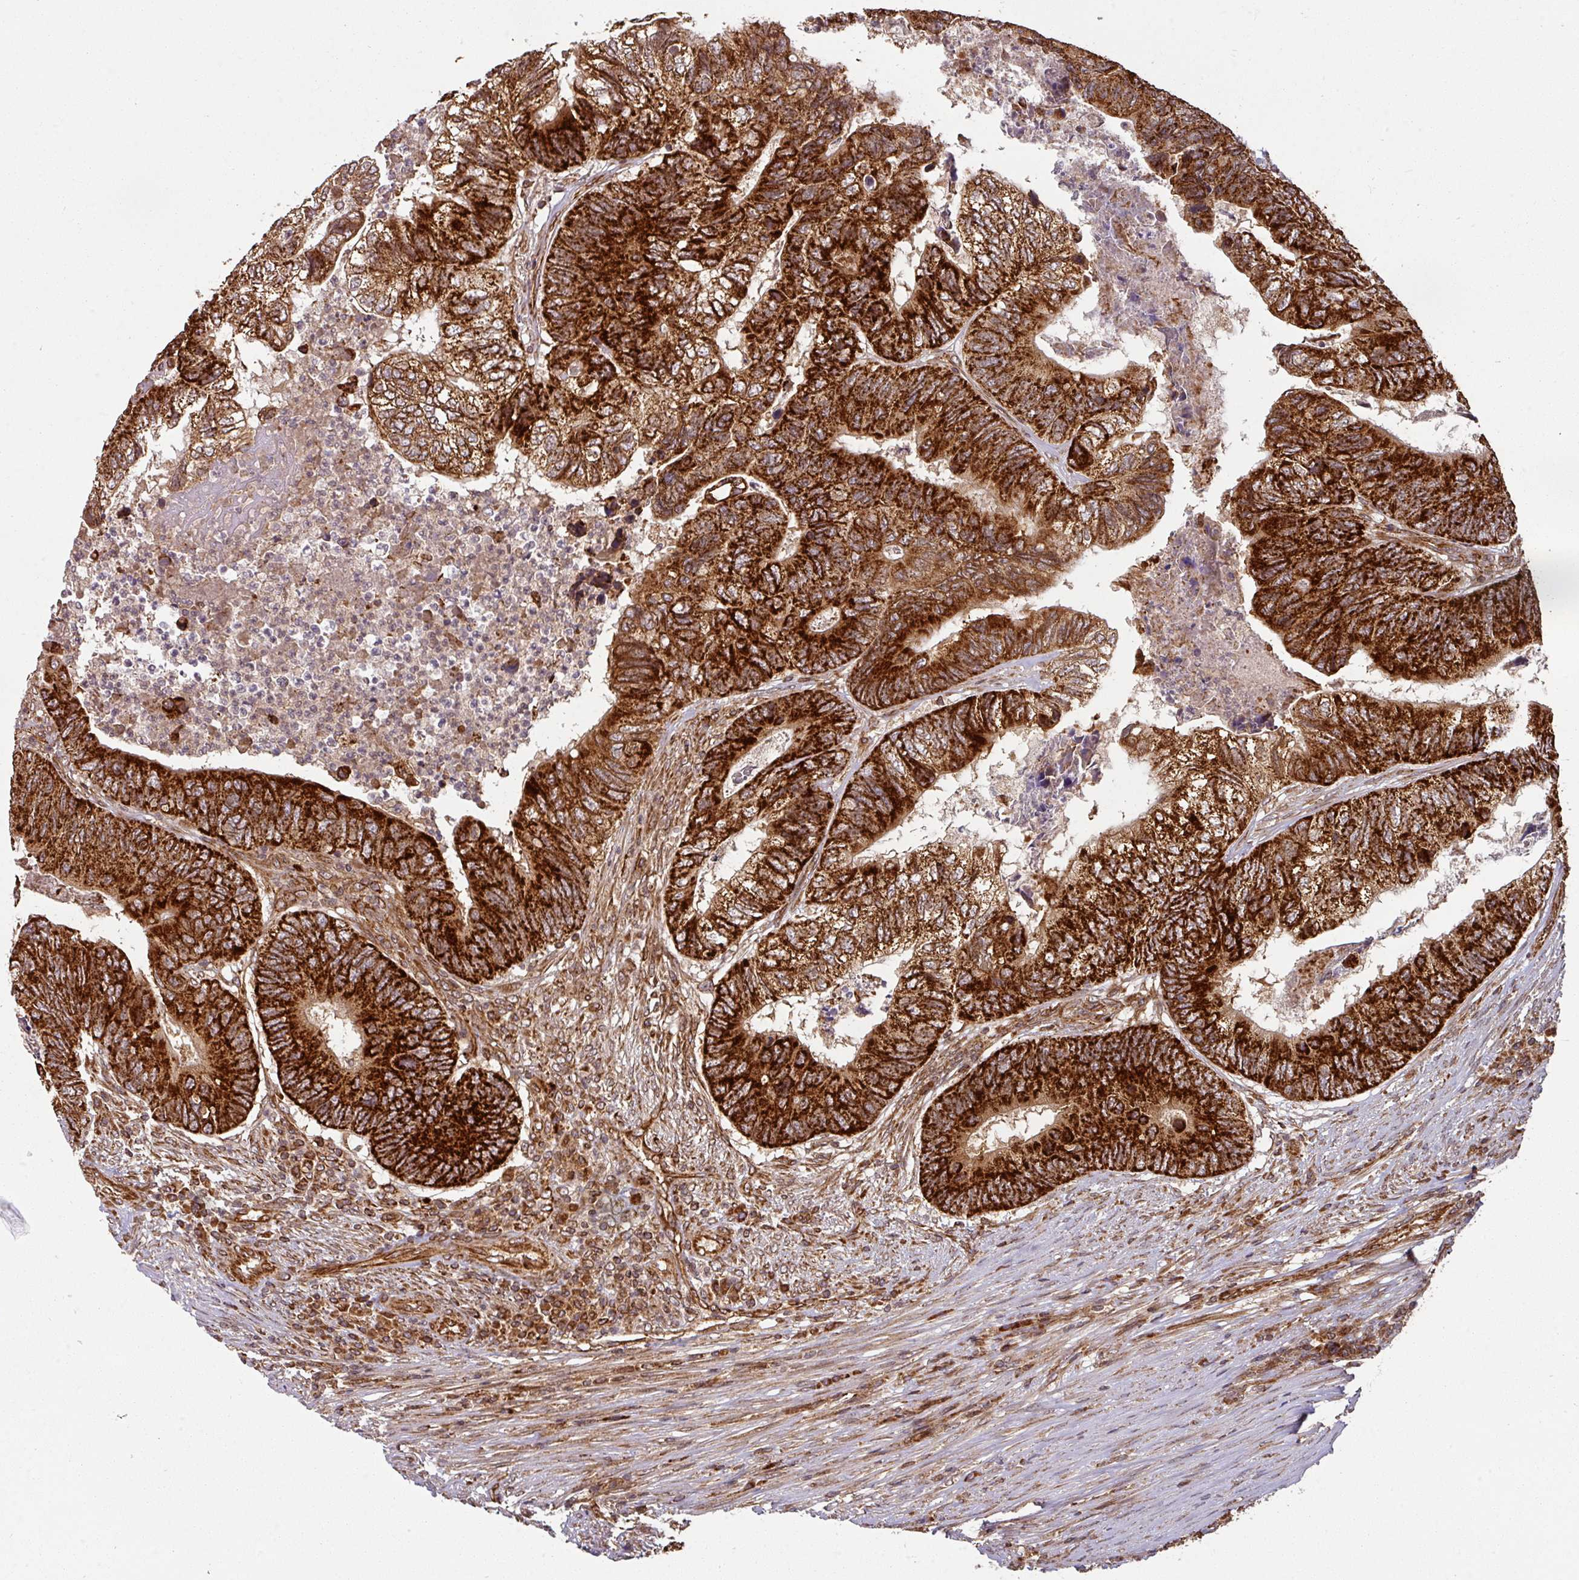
{"staining": {"intensity": "strong", "quantity": ">75%", "location": "cytoplasmic/membranous"}, "tissue": "colorectal cancer", "cell_type": "Tumor cells", "image_type": "cancer", "snomed": [{"axis": "morphology", "description": "Adenocarcinoma, NOS"}, {"axis": "topography", "description": "Colon"}], "caption": "IHC (DAB) staining of human colorectal cancer (adenocarcinoma) displays strong cytoplasmic/membranous protein positivity in approximately >75% of tumor cells.", "gene": "TRAP1", "patient": {"sex": "female", "age": 67}}